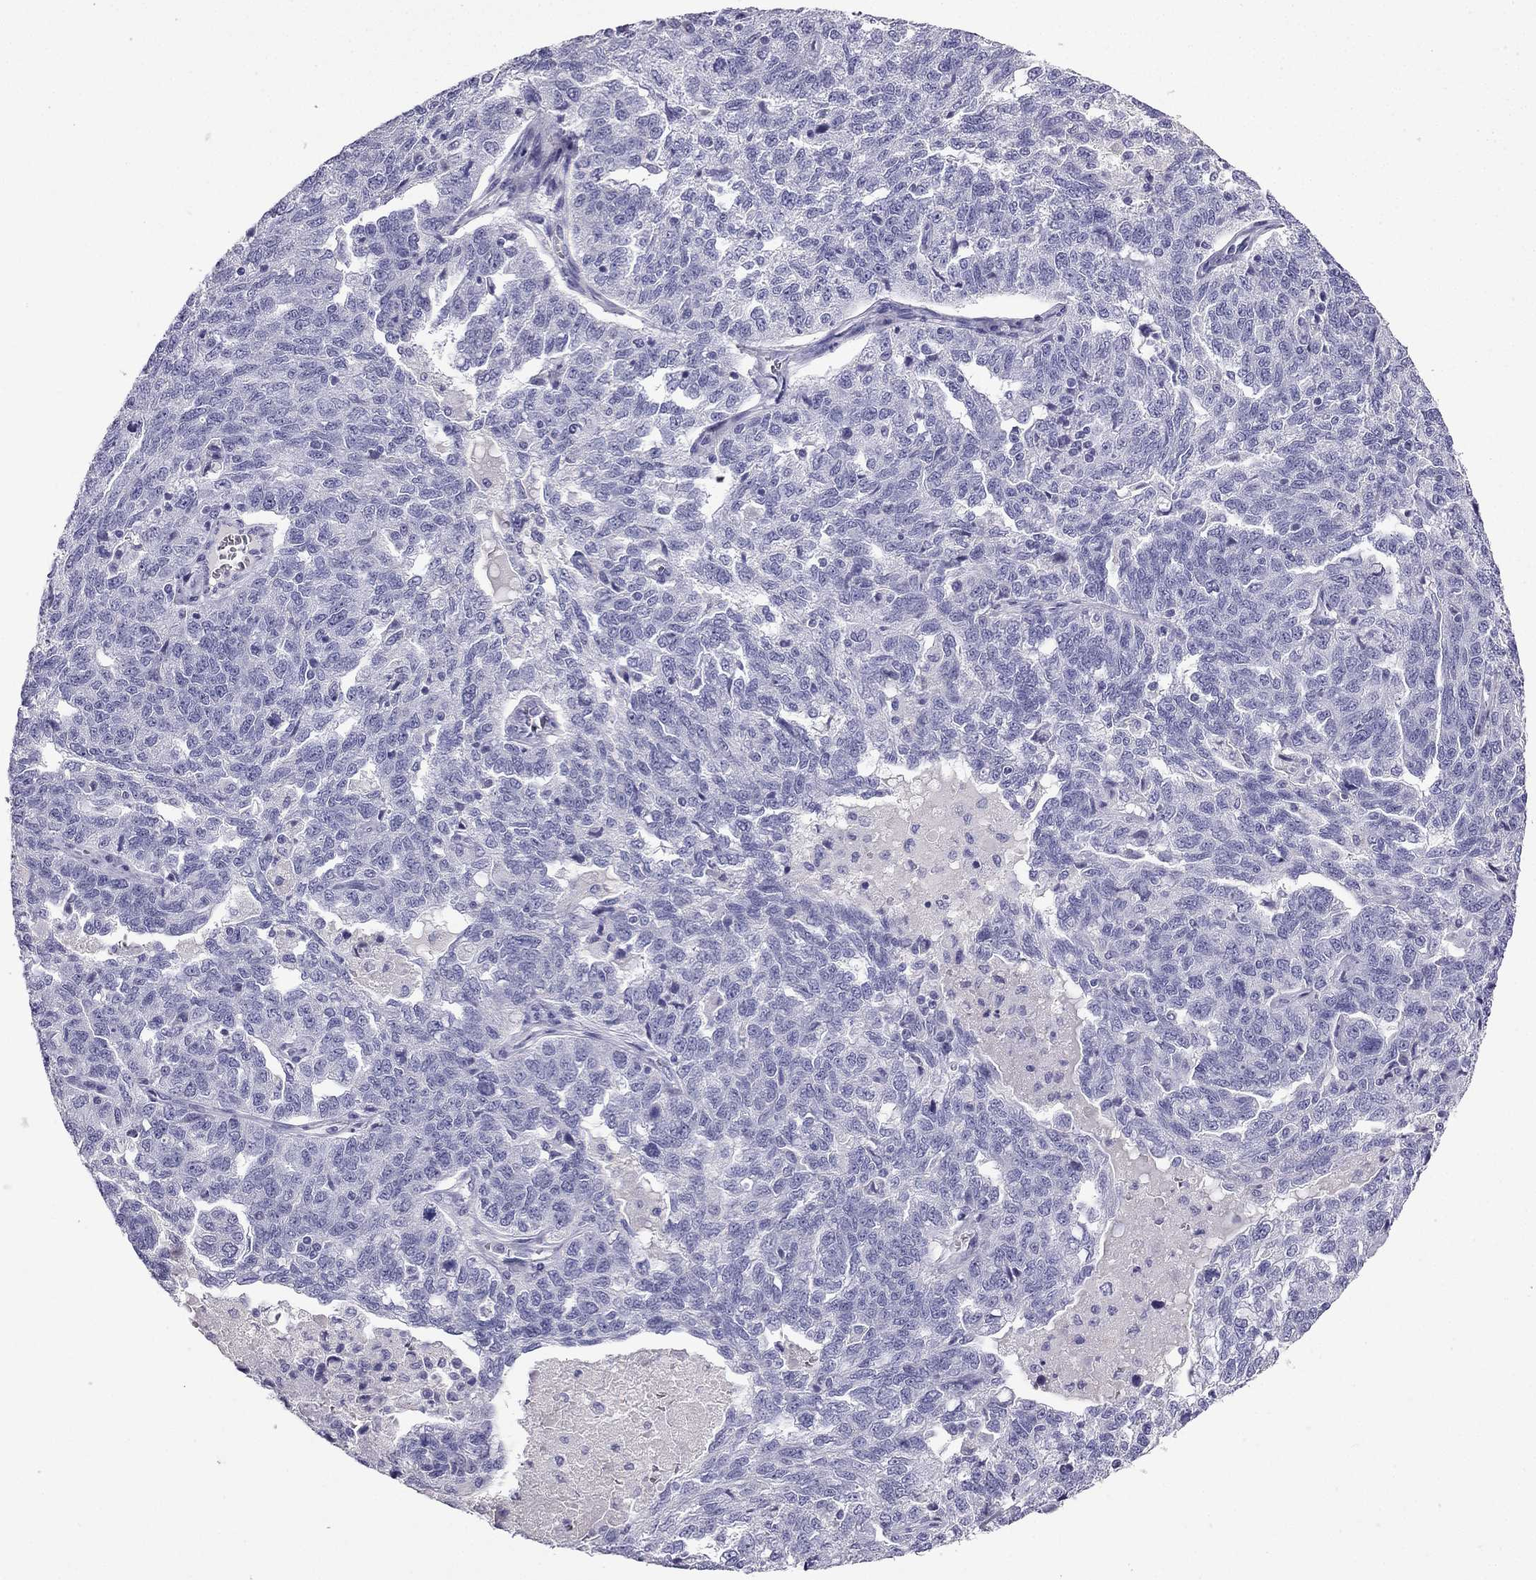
{"staining": {"intensity": "negative", "quantity": "none", "location": "none"}, "tissue": "ovarian cancer", "cell_type": "Tumor cells", "image_type": "cancer", "snomed": [{"axis": "morphology", "description": "Cystadenocarcinoma, serous, NOS"}, {"axis": "topography", "description": "Ovary"}], "caption": "Immunohistochemistry histopathology image of ovarian serous cystadenocarcinoma stained for a protein (brown), which displays no positivity in tumor cells.", "gene": "NPTX1", "patient": {"sex": "female", "age": 71}}